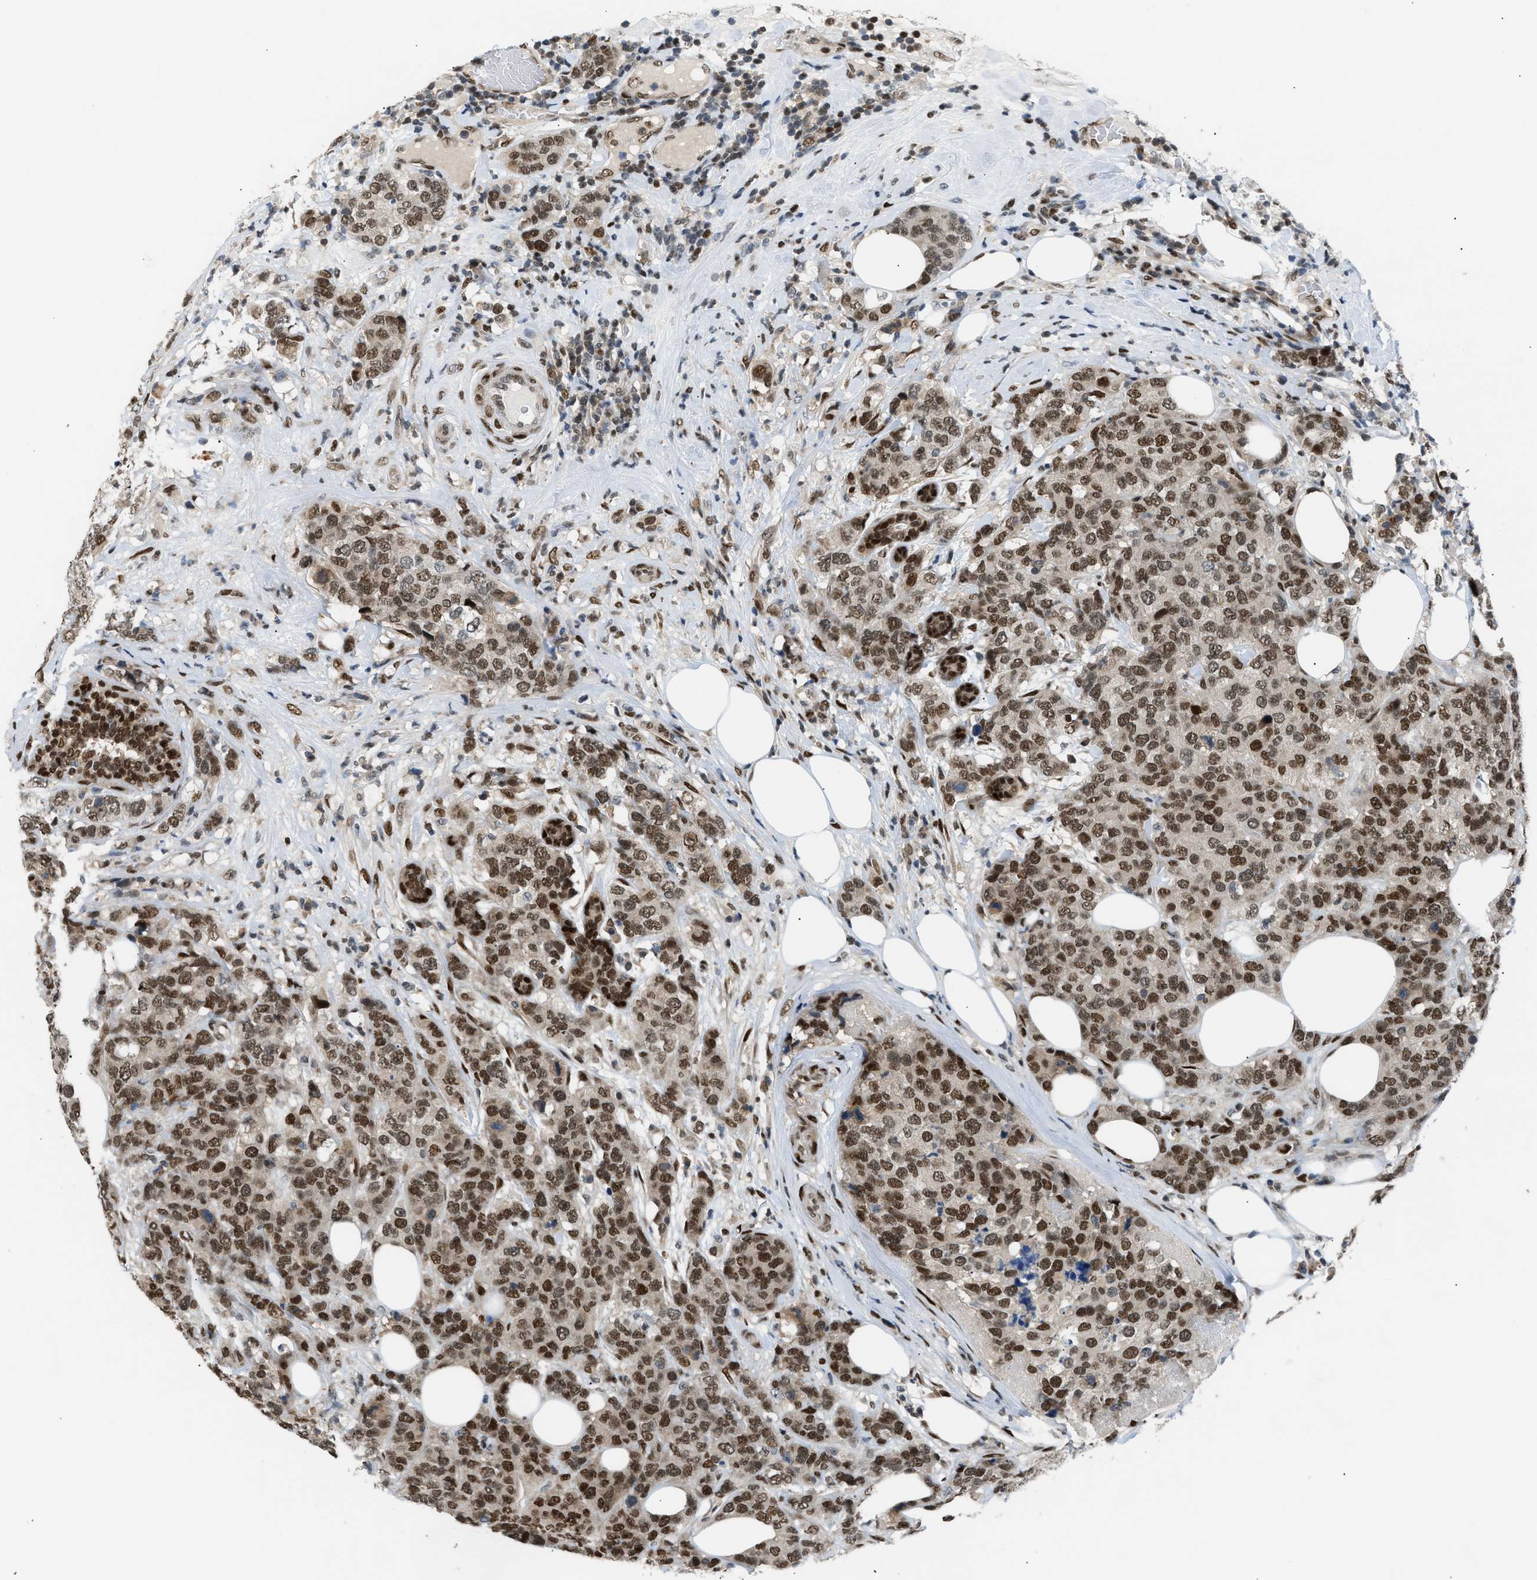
{"staining": {"intensity": "strong", "quantity": ">75%", "location": "nuclear"}, "tissue": "breast cancer", "cell_type": "Tumor cells", "image_type": "cancer", "snomed": [{"axis": "morphology", "description": "Lobular carcinoma"}, {"axis": "topography", "description": "Breast"}], "caption": "Immunohistochemistry (DAB) staining of human breast cancer (lobular carcinoma) exhibits strong nuclear protein staining in about >75% of tumor cells.", "gene": "SSBP2", "patient": {"sex": "female", "age": 59}}